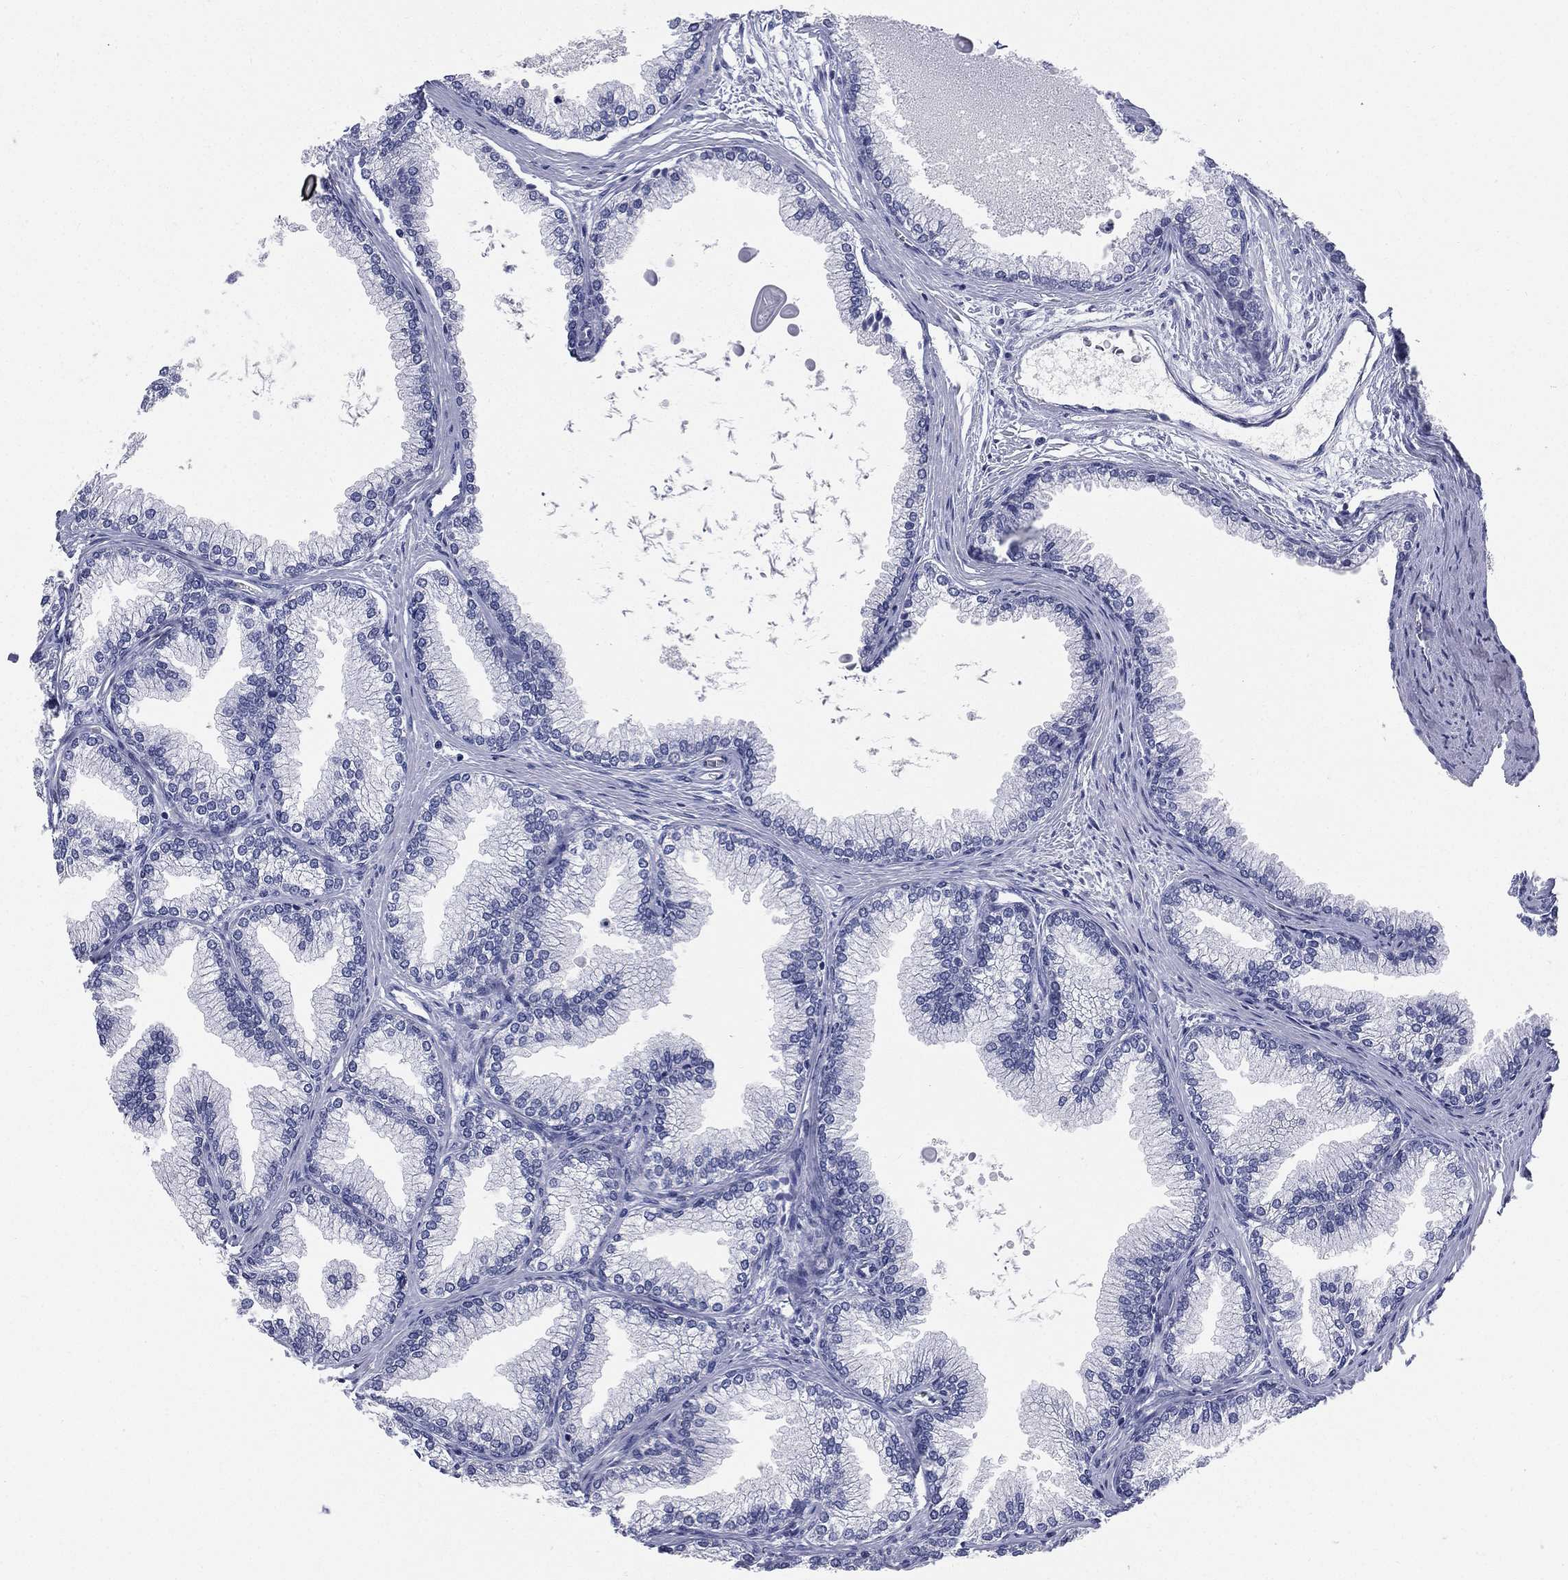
{"staining": {"intensity": "negative", "quantity": "none", "location": "none"}, "tissue": "prostate", "cell_type": "Glandular cells", "image_type": "normal", "snomed": [{"axis": "morphology", "description": "Normal tissue, NOS"}, {"axis": "topography", "description": "Prostate"}], "caption": "DAB immunohistochemical staining of normal human prostate demonstrates no significant positivity in glandular cells.", "gene": "HP", "patient": {"sex": "male", "age": 72}}